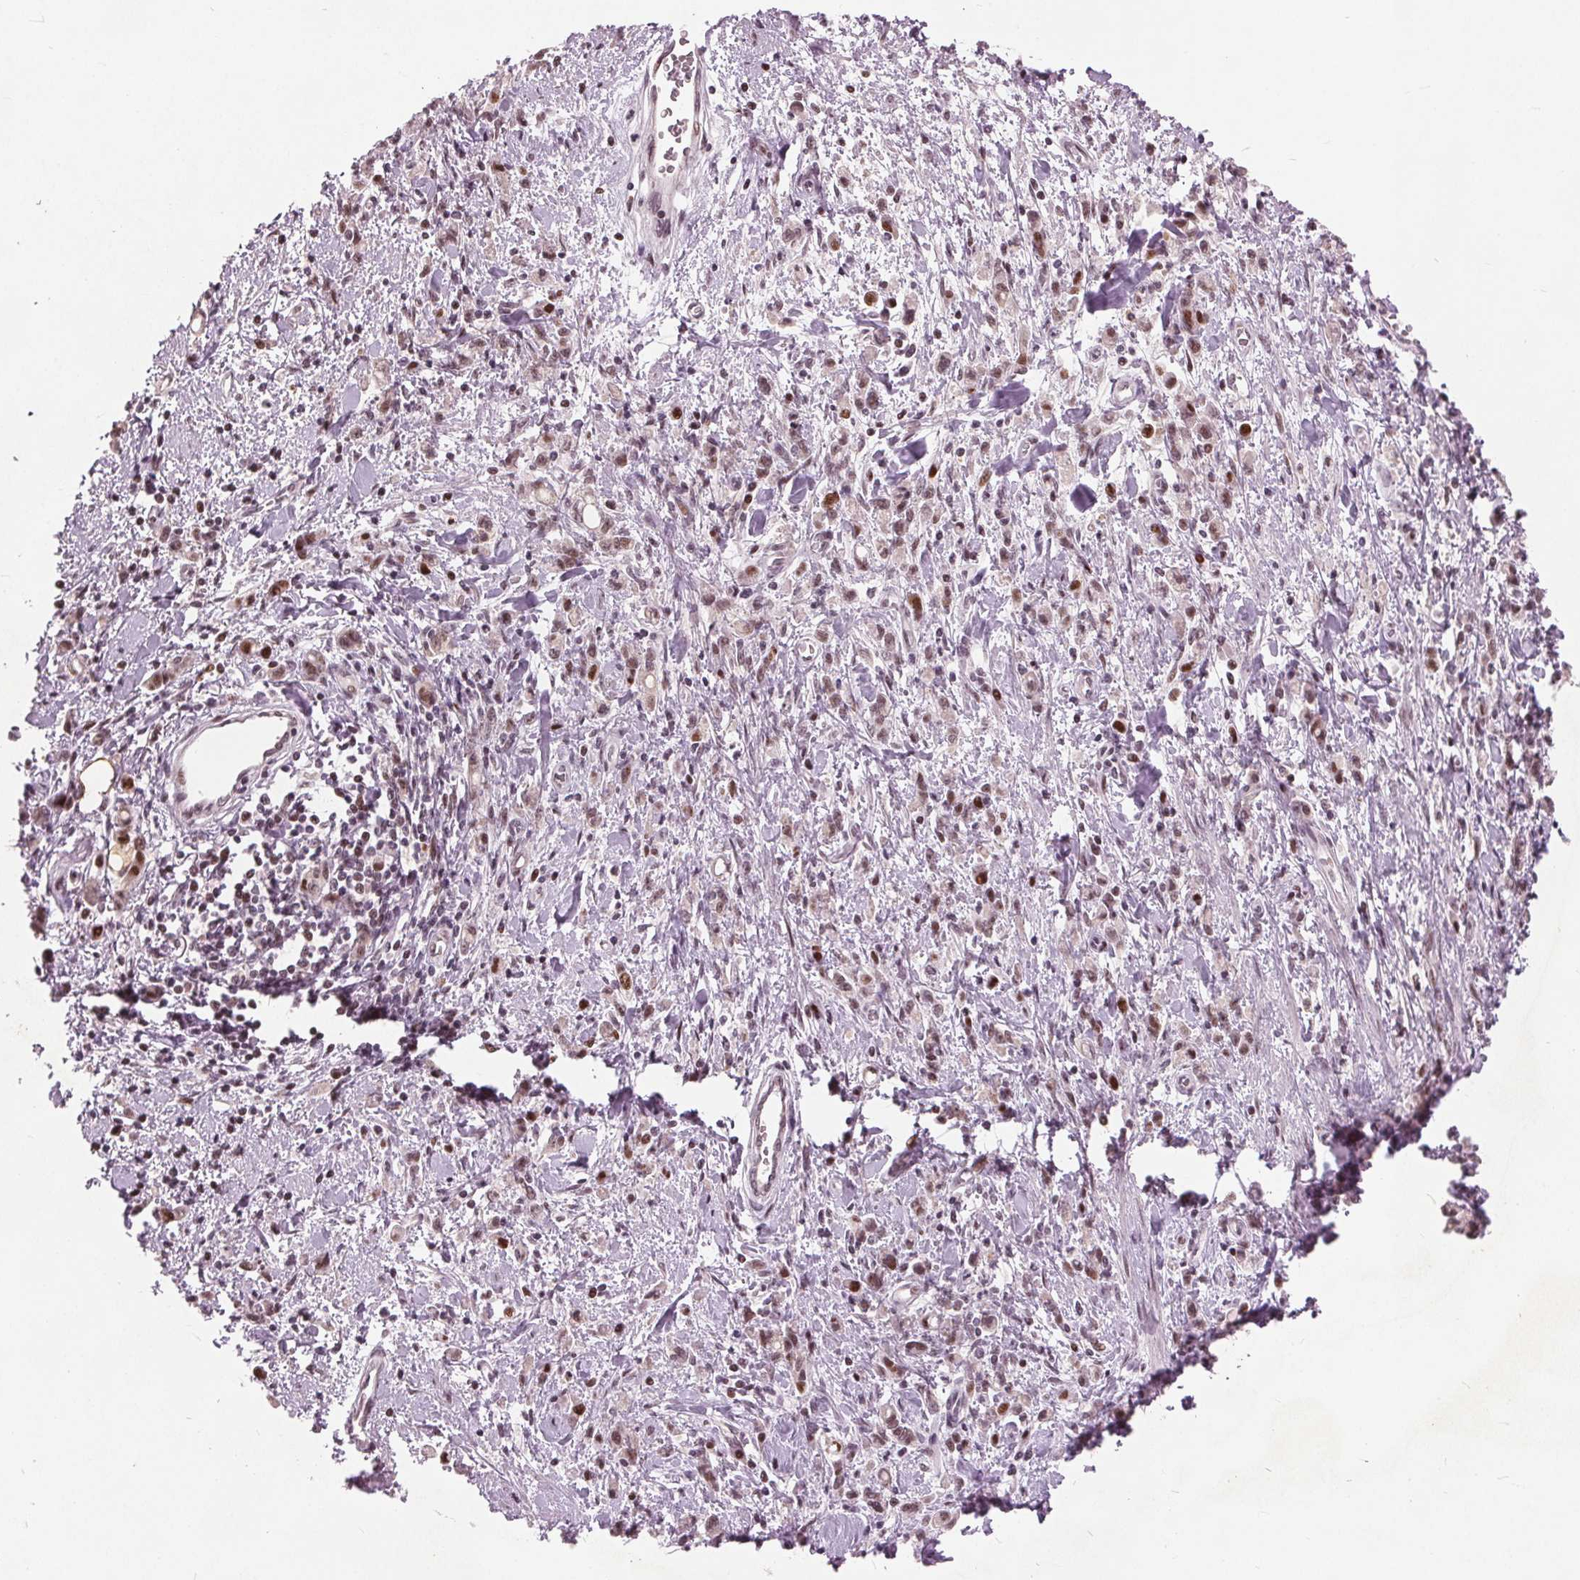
{"staining": {"intensity": "weak", "quantity": ">75%", "location": "nuclear"}, "tissue": "stomach cancer", "cell_type": "Tumor cells", "image_type": "cancer", "snomed": [{"axis": "morphology", "description": "Adenocarcinoma, NOS"}, {"axis": "topography", "description": "Stomach"}], "caption": "The immunohistochemical stain shows weak nuclear positivity in tumor cells of stomach cancer tissue.", "gene": "TTC34", "patient": {"sex": "male", "age": 77}}